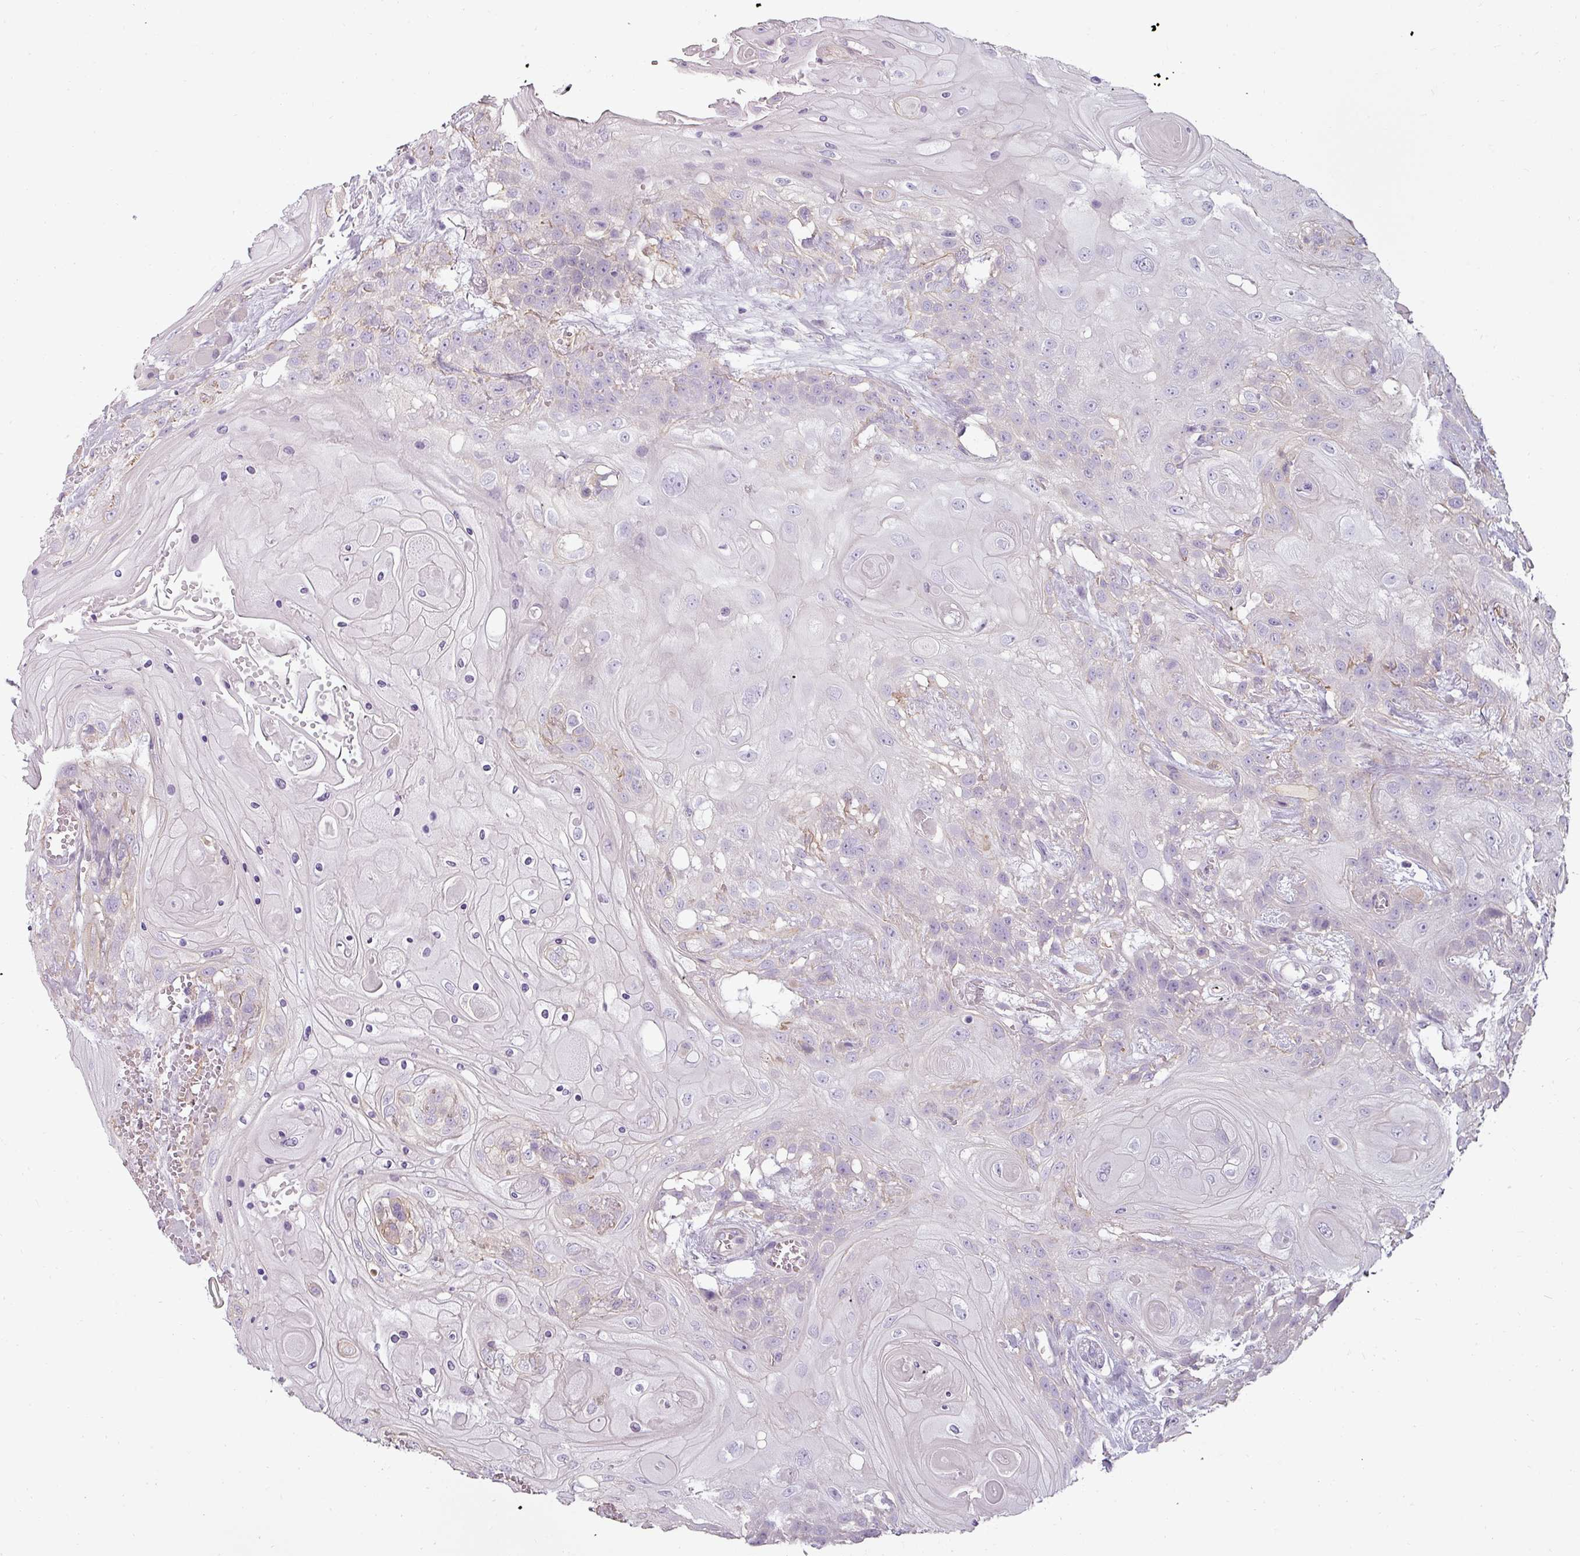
{"staining": {"intensity": "negative", "quantity": "none", "location": "none"}, "tissue": "head and neck cancer", "cell_type": "Tumor cells", "image_type": "cancer", "snomed": [{"axis": "morphology", "description": "Squamous cell carcinoma, NOS"}, {"axis": "topography", "description": "Head-Neck"}], "caption": "The immunohistochemistry photomicrograph has no significant expression in tumor cells of head and neck squamous cell carcinoma tissue.", "gene": "ASB1", "patient": {"sex": "female", "age": 43}}